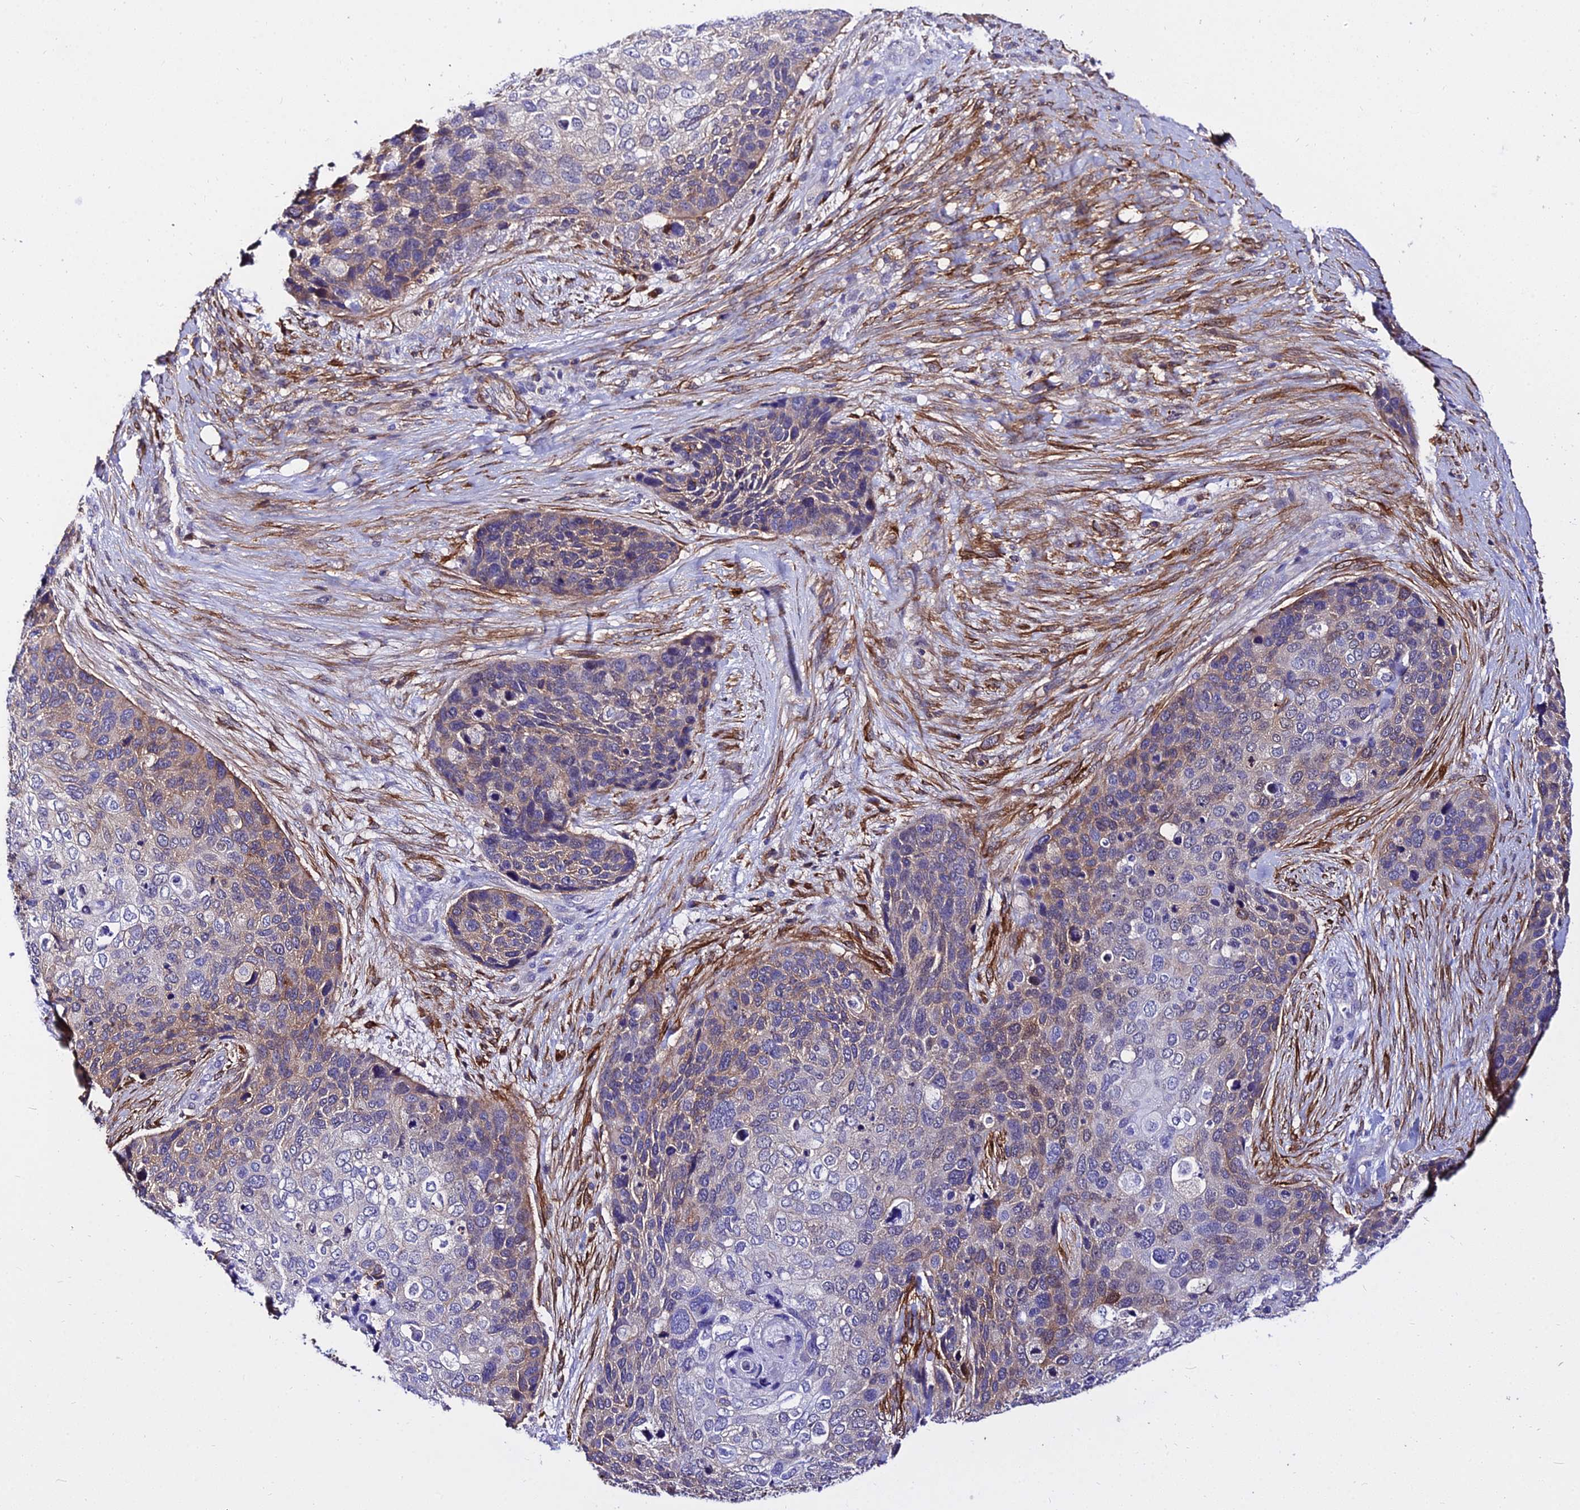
{"staining": {"intensity": "moderate", "quantity": "<25%", "location": "cytoplasmic/membranous"}, "tissue": "skin cancer", "cell_type": "Tumor cells", "image_type": "cancer", "snomed": [{"axis": "morphology", "description": "Basal cell carcinoma"}, {"axis": "topography", "description": "Skin"}], "caption": "This is an image of immunohistochemistry staining of skin cancer, which shows moderate expression in the cytoplasmic/membranous of tumor cells.", "gene": "CSRP1", "patient": {"sex": "female", "age": 74}}